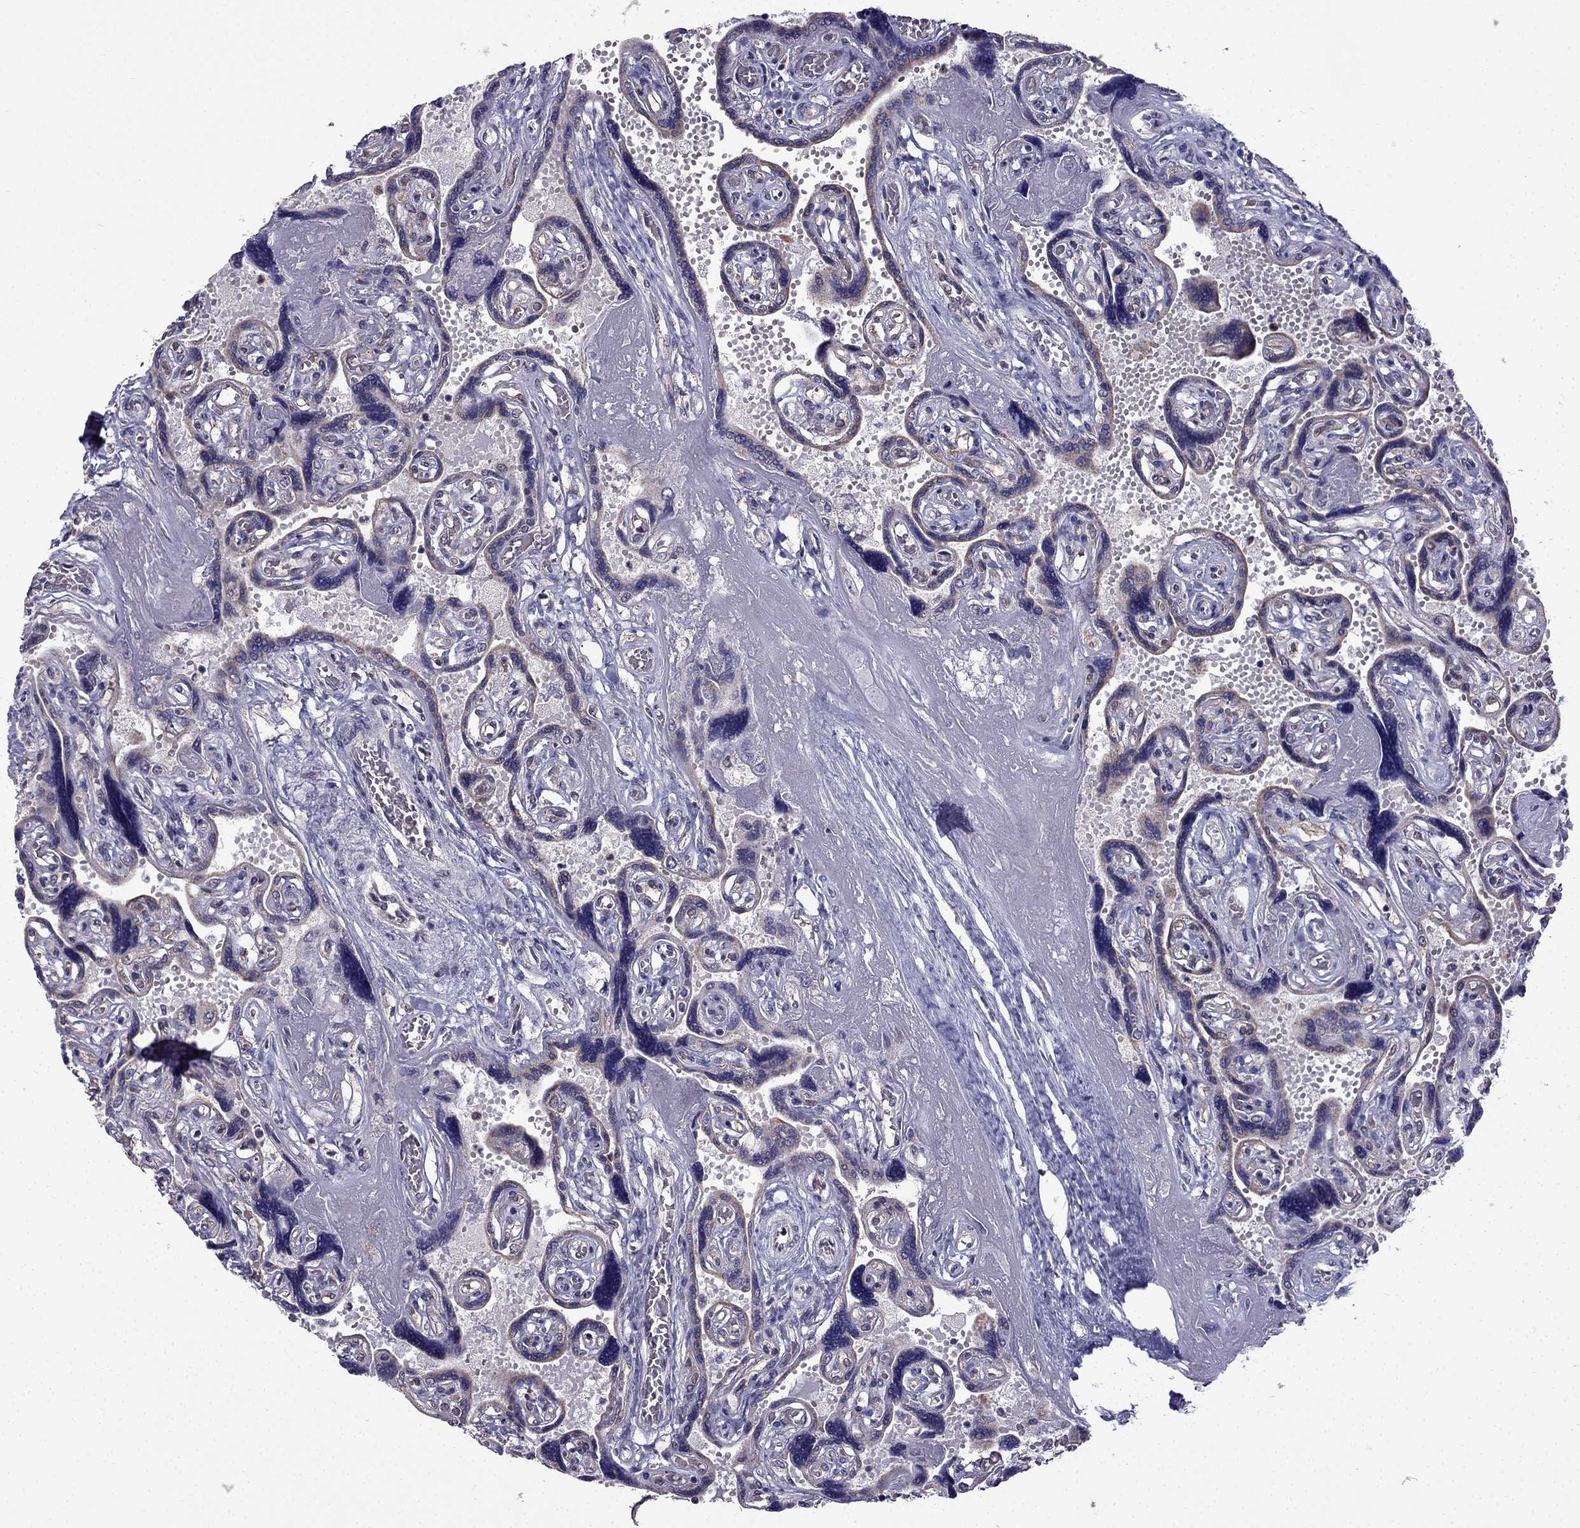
{"staining": {"intensity": "negative", "quantity": "none", "location": "none"}, "tissue": "placenta", "cell_type": "Decidual cells", "image_type": "normal", "snomed": [{"axis": "morphology", "description": "Normal tissue, NOS"}, {"axis": "topography", "description": "Placenta"}], "caption": "Immunohistochemical staining of normal human placenta displays no significant staining in decidual cells. (DAB IHC visualized using brightfield microscopy, high magnification).", "gene": "SLC6A2", "patient": {"sex": "female", "age": 32}}